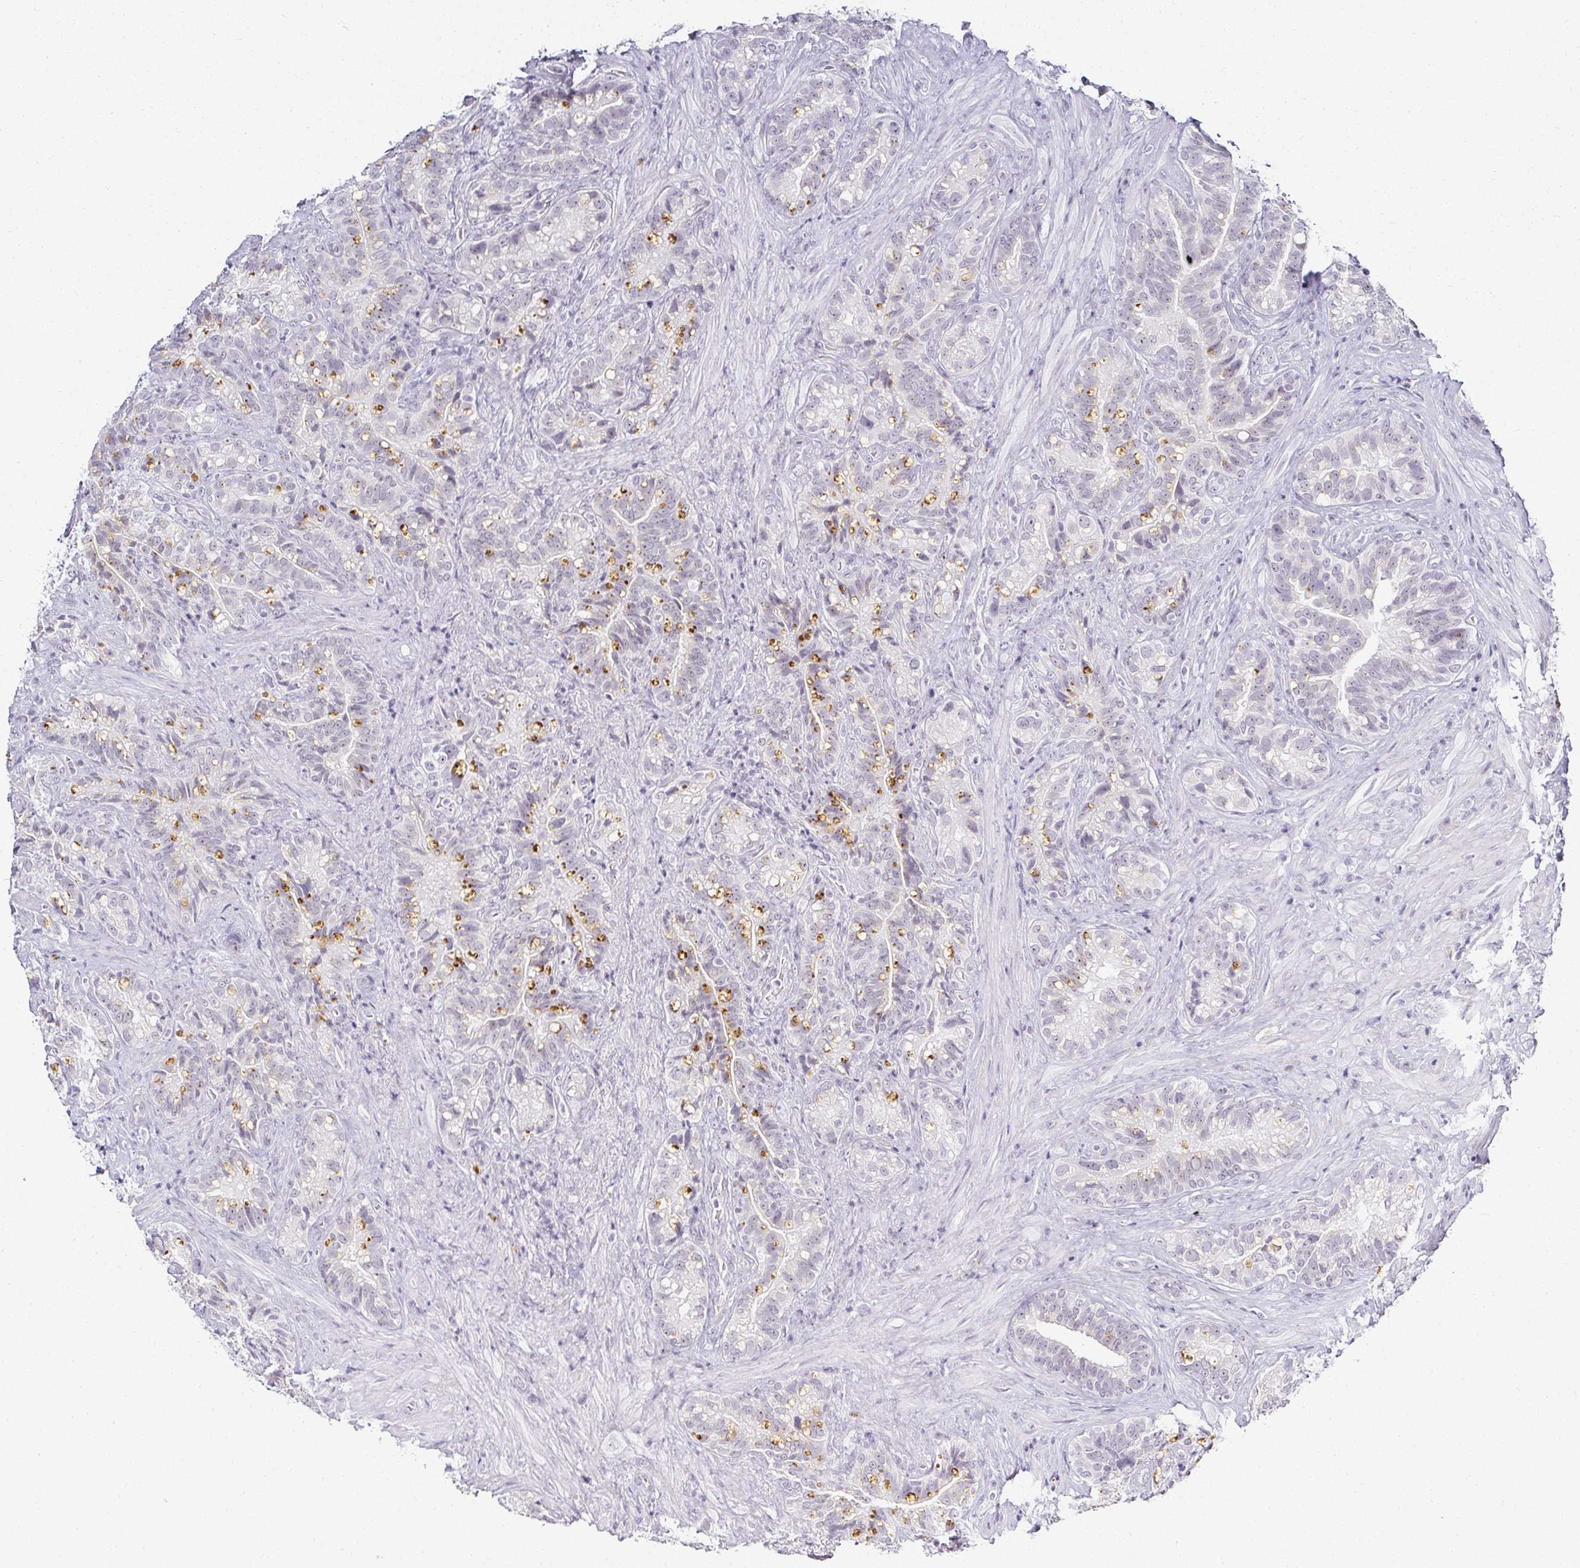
{"staining": {"intensity": "moderate", "quantity": "<25%", "location": "cytoplasmic/membranous"}, "tissue": "seminal vesicle", "cell_type": "Glandular cells", "image_type": "normal", "snomed": [{"axis": "morphology", "description": "Normal tissue, NOS"}, {"axis": "topography", "description": "Seminal veicle"}], "caption": "Immunohistochemistry image of benign seminal vesicle: human seminal vesicle stained using immunohistochemistry reveals low levels of moderate protein expression localized specifically in the cytoplasmic/membranous of glandular cells, appearing as a cytoplasmic/membranous brown color.", "gene": "ACAN", "patient": {"sex": "male", "age": 68}}